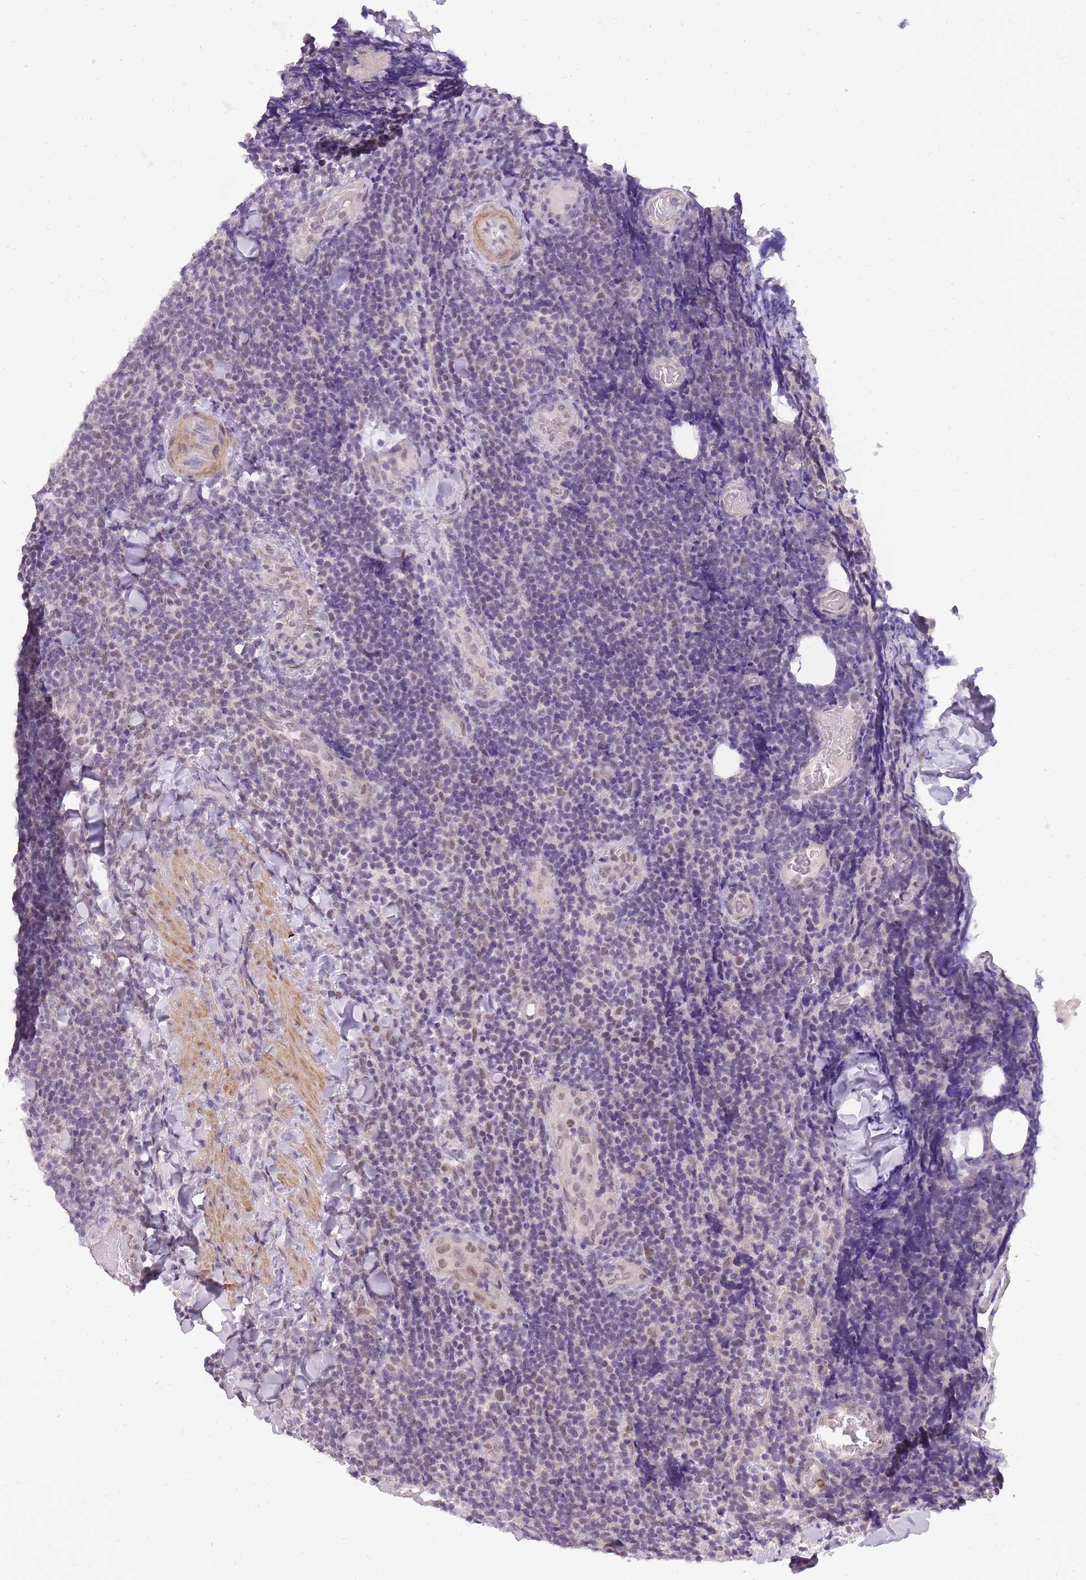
{"staining": {"intensity": "weak", "quantity": "25%-75%", "location": "nuclear"}, "tissue": "lymphoma", "cell_type": "Tumor cells", "image_type": "cancer", "snomed": [{"axis": "morphology", "description": "Malignant lymphoma, non-Hodgkin's type, Low grade"}, {"axis": "topography", "description": "Lymph node"}], "caption": "Low-grade malignant lymphoma, non-Hodgkin's type tissue exhibits weak nuclear staining in approximately 25%-75% of tumor cells, visualized by immunohistochemistry. The protein is shown in brown color, while the nuclei are stained blue.", "gene": "TIGD1", "patient": {"sex": "male", "age": 66}}